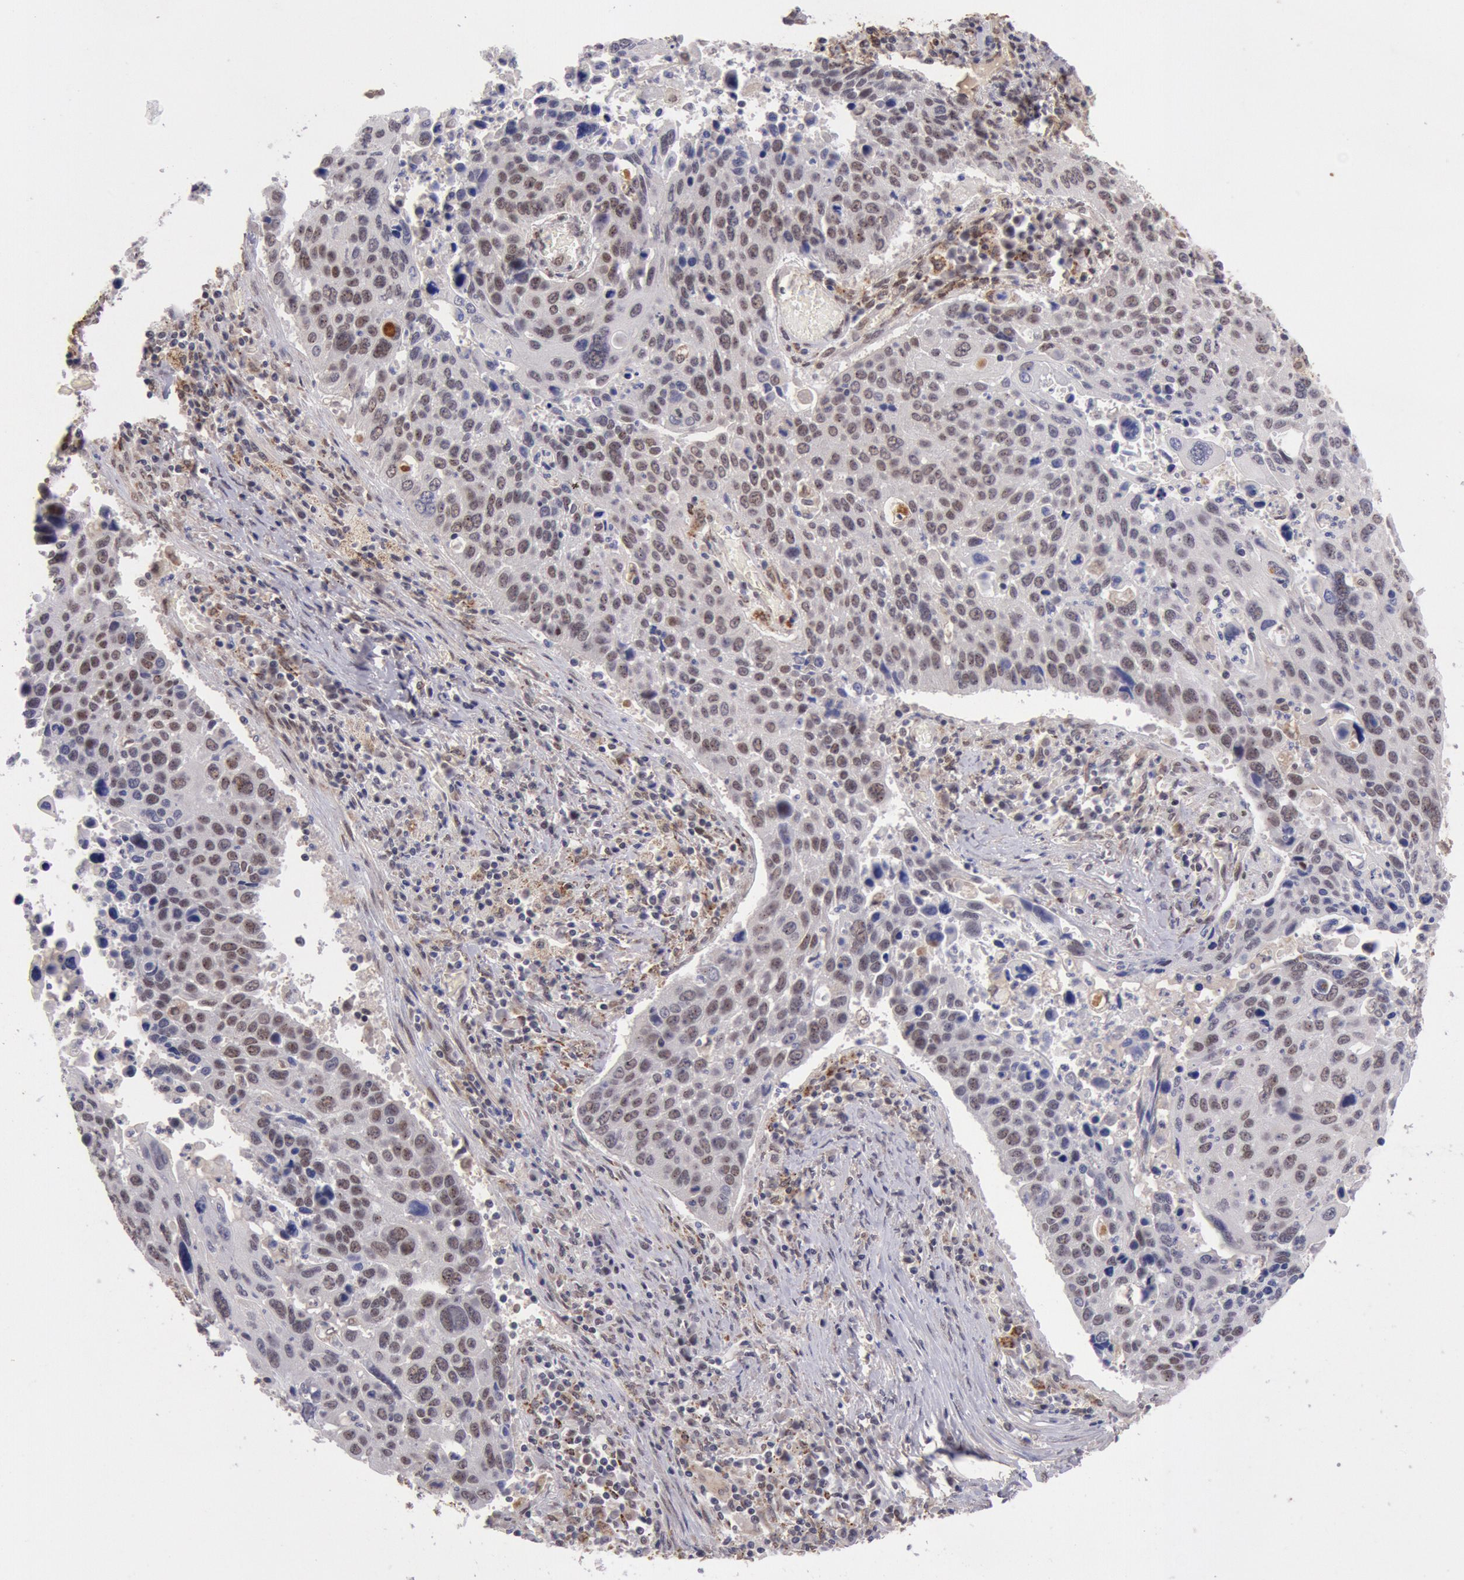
{"staining": {"intensity": "weak", "quantity": ">75%", "location": "nuclear"}, "tissue": "lung cancer", "cell_type": "Tumor cells", "image_type": "cancer", "snomed": [{"axis": "morphology", "description": "Squamous cell carcinoma, NOS"}, {"axis": "topography", "description": "Lung"}], "caption": "Lung squamous cell carcinoma stained with a brown dye demonstrates weak nuclear positive staining in about >75% of tumor cells.", "gene": "CDKN2B", "patient": {"sex": "male", "age": 68}}